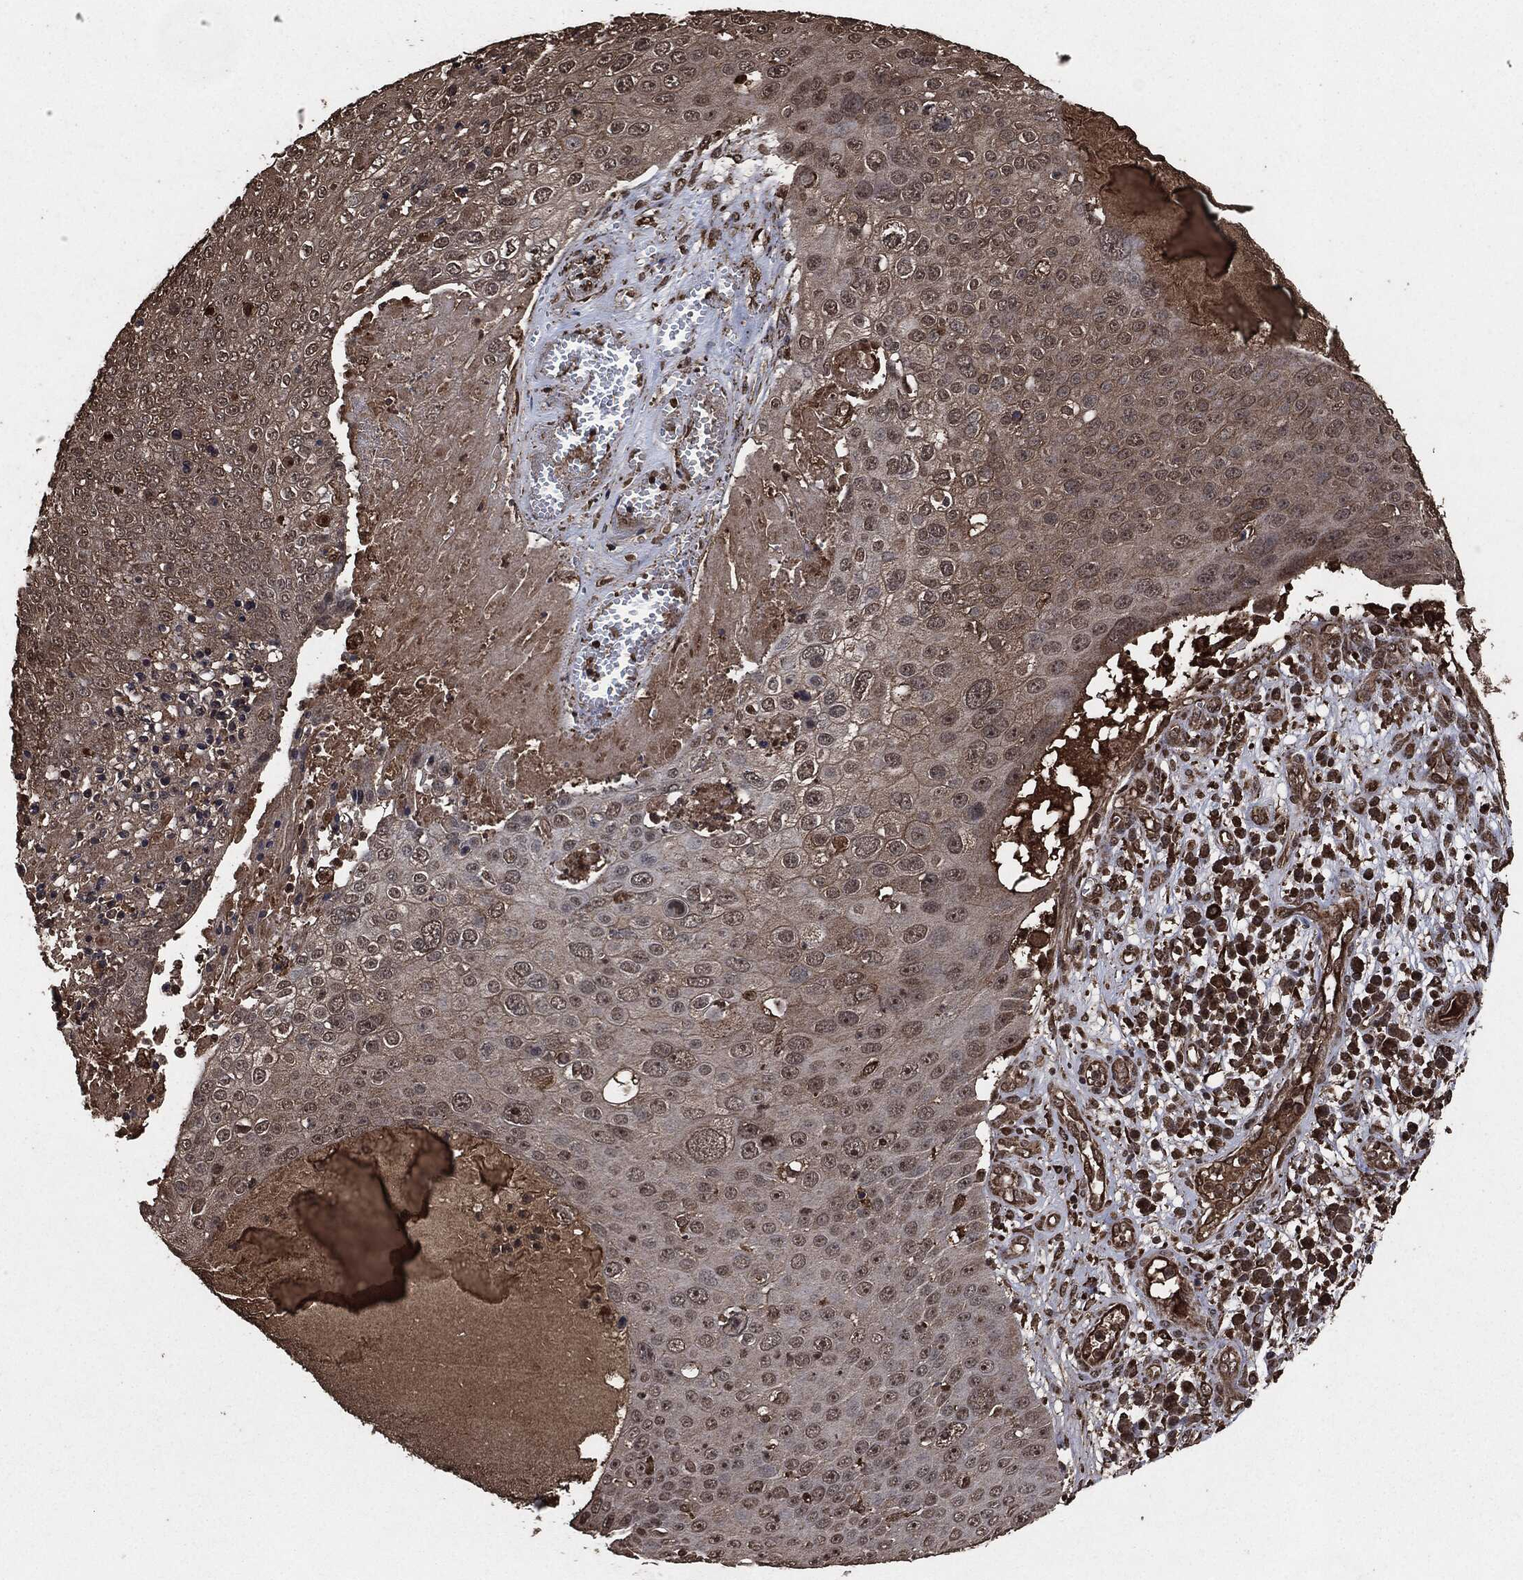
{"staining": {"intensity": "negative", "quantity": "none", "location": "none"}, "tissue": "skin cancer", "cell_type": "Tumor cells", "image_type": "cancer", "snomed": [{"axis": "morphology", "description": "Squamous cell carcinoma, NOS"}, {"axis": "topography", "description": "Skin"}], "caption": "Skin squamous cell carcinoma stained for a protein using immunohistochemistry (IHC) demonstrates no staining tumor cells.", "gene": "EGFR", "patient": {"sex": "male", "age": 71}}